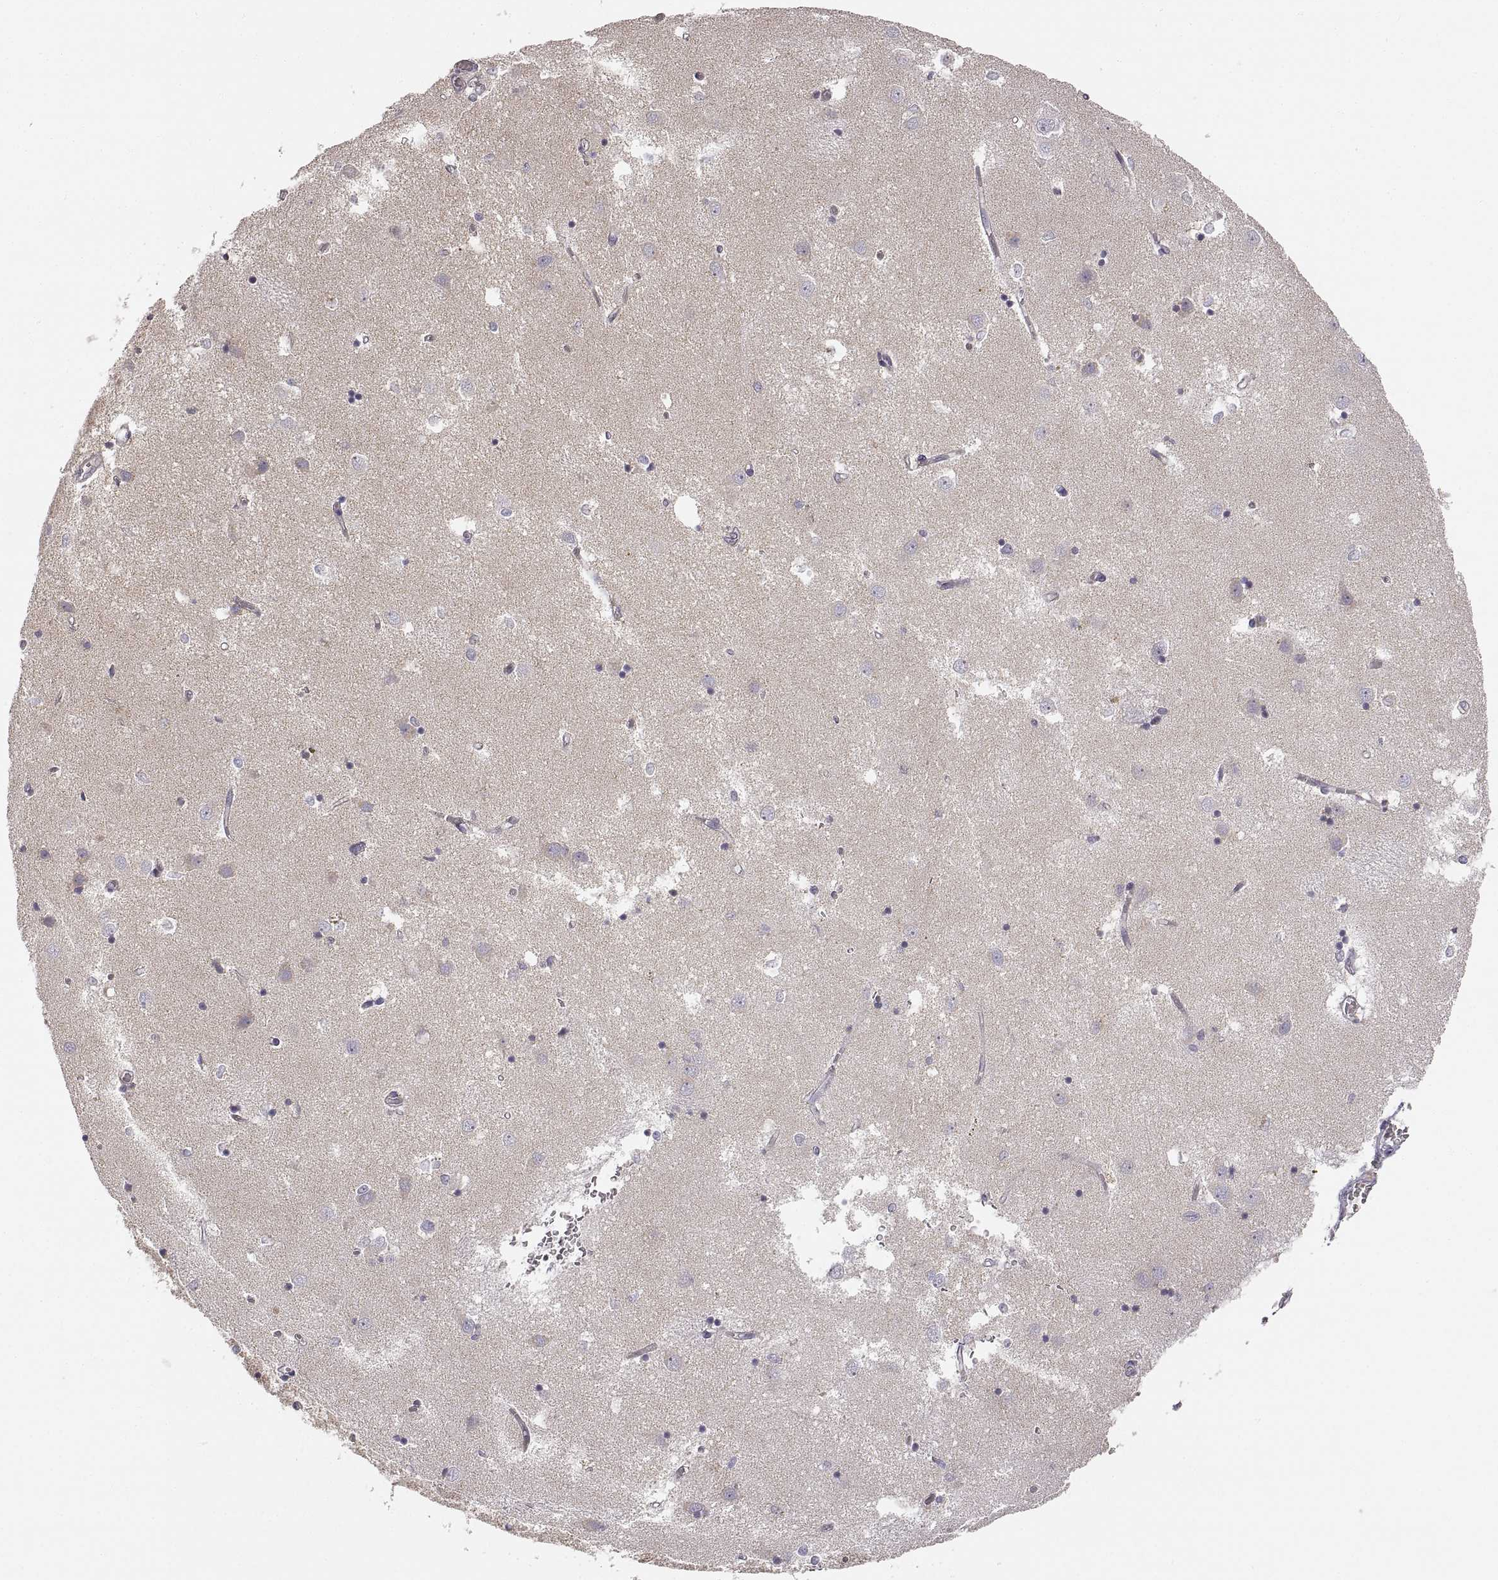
{"staining": {"intensity": "negative", "quantity": "none", "location": "none"}, "tissue": "caudate", "cell_type": "Glial cells", "image_type": "normal", "snomed": [{"axis": "morphology", "description": "Normal tissue, NOS"}, {"axis": "topography", "description": "Lateral ventricle wall"}], "caption": "This micrograph is of normal caudate stained with immunohistochemistry (IHC) to label a protein in brown with the nuclei are counter-stained blue. There is no staining in glial cells. (DAB immunohistochemistry (IHC) with hematoxylin counter stain).", "gene": "RDH13", "patient": {"sex": "male", "age": 54}}